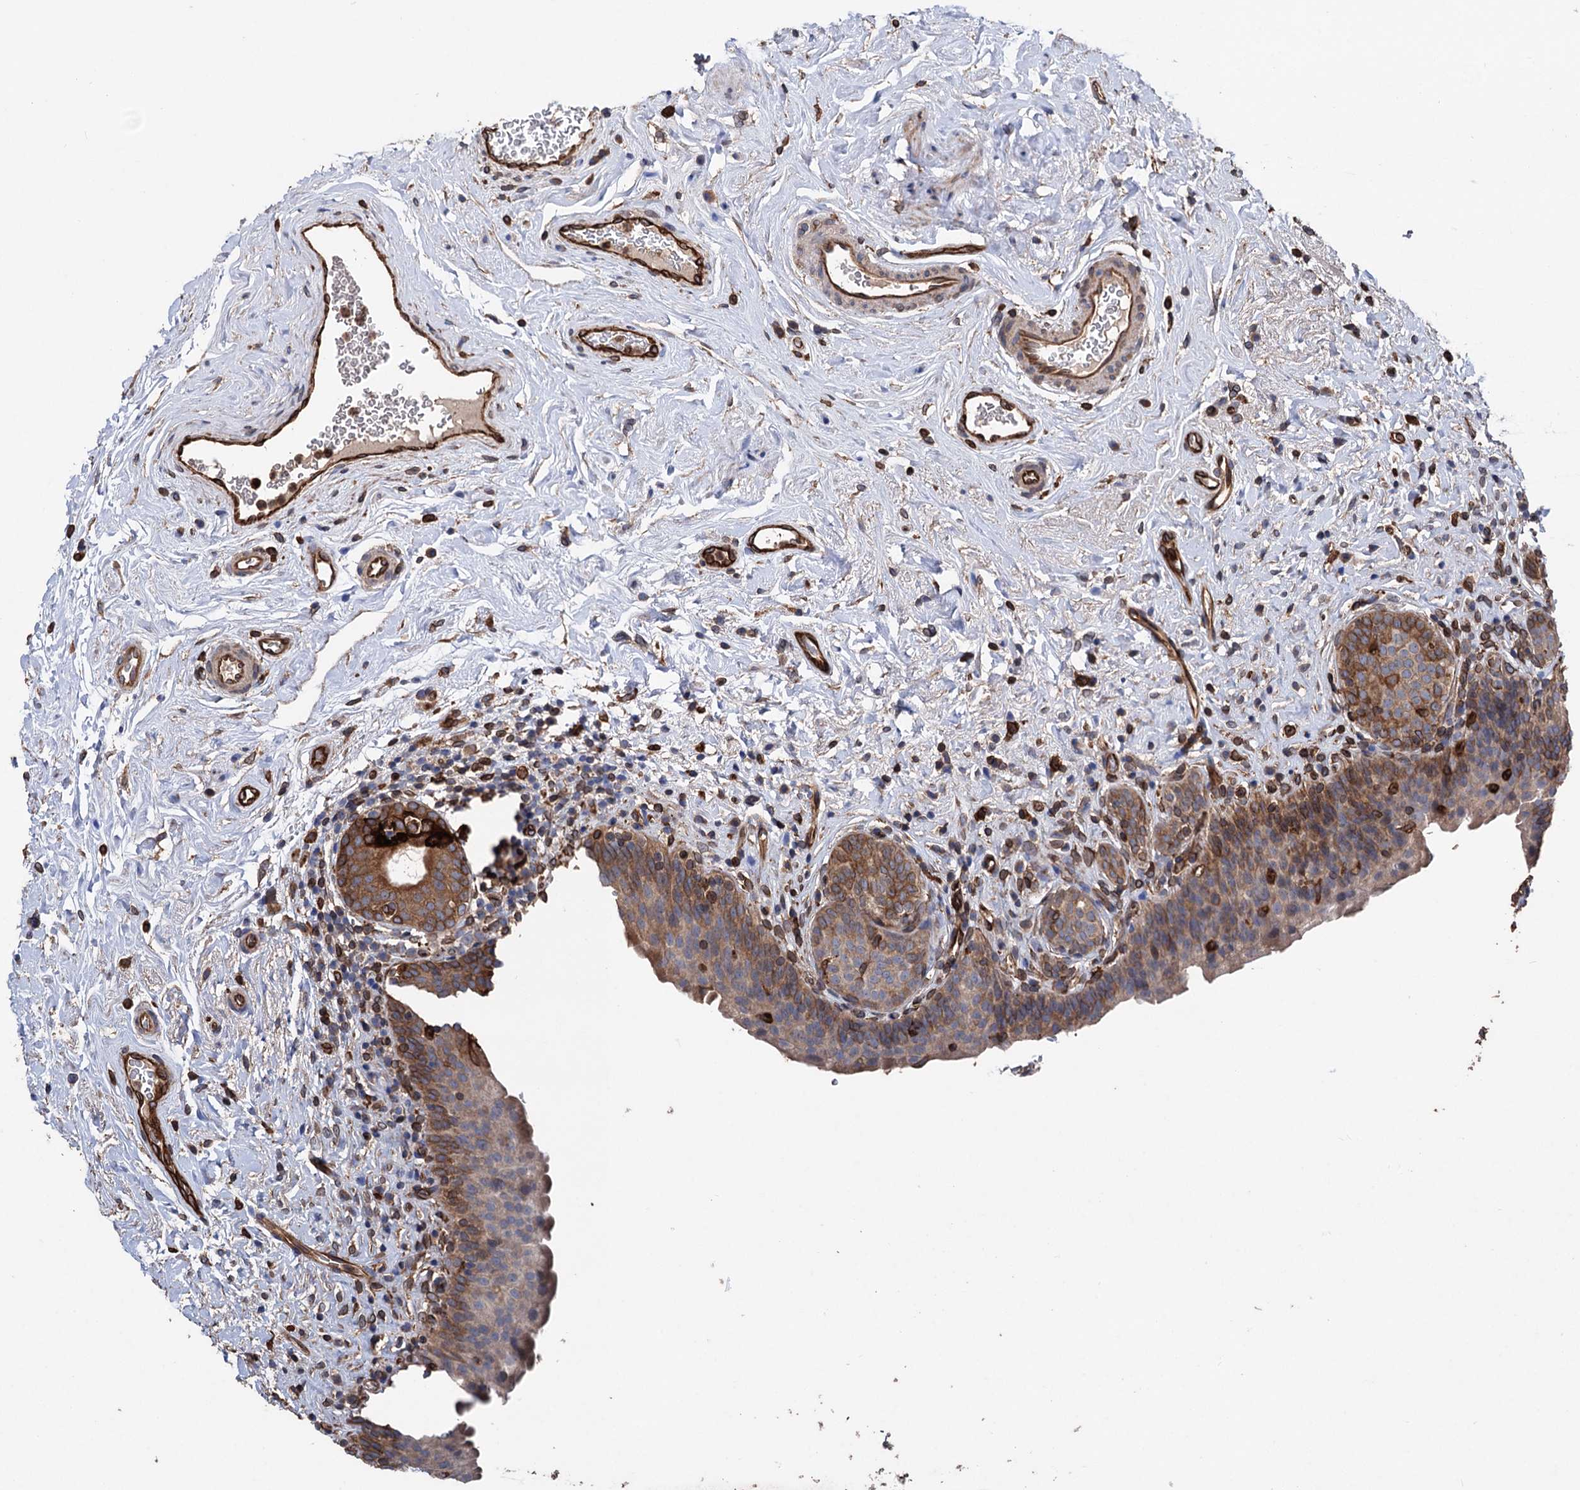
{"staining": {"intensity": "moderate", "quantity": "25%-75%", "location": "cytoplasmic/membranous"}, "tissue": "urinary bladder", "cell_type": "Urothelial cells", "image_type": "normal", "snomed": [{"axis": "morphology", "description": "Normal tissue, NOS"}, {"axis": "topography", "description": "Urinary bladder"}], "caption": "Immunohistochemical staining of normal urinary bladder demonstrates 25%-75% levels of moderate cytoplasmic/membranous protein positivity in about 25%-75% of urothelial cells. (DAB IHC, brown staining for protein, blue staining for nuclei).", "gene": "STING1", "patient": {"sex": "male", "age": 83}}